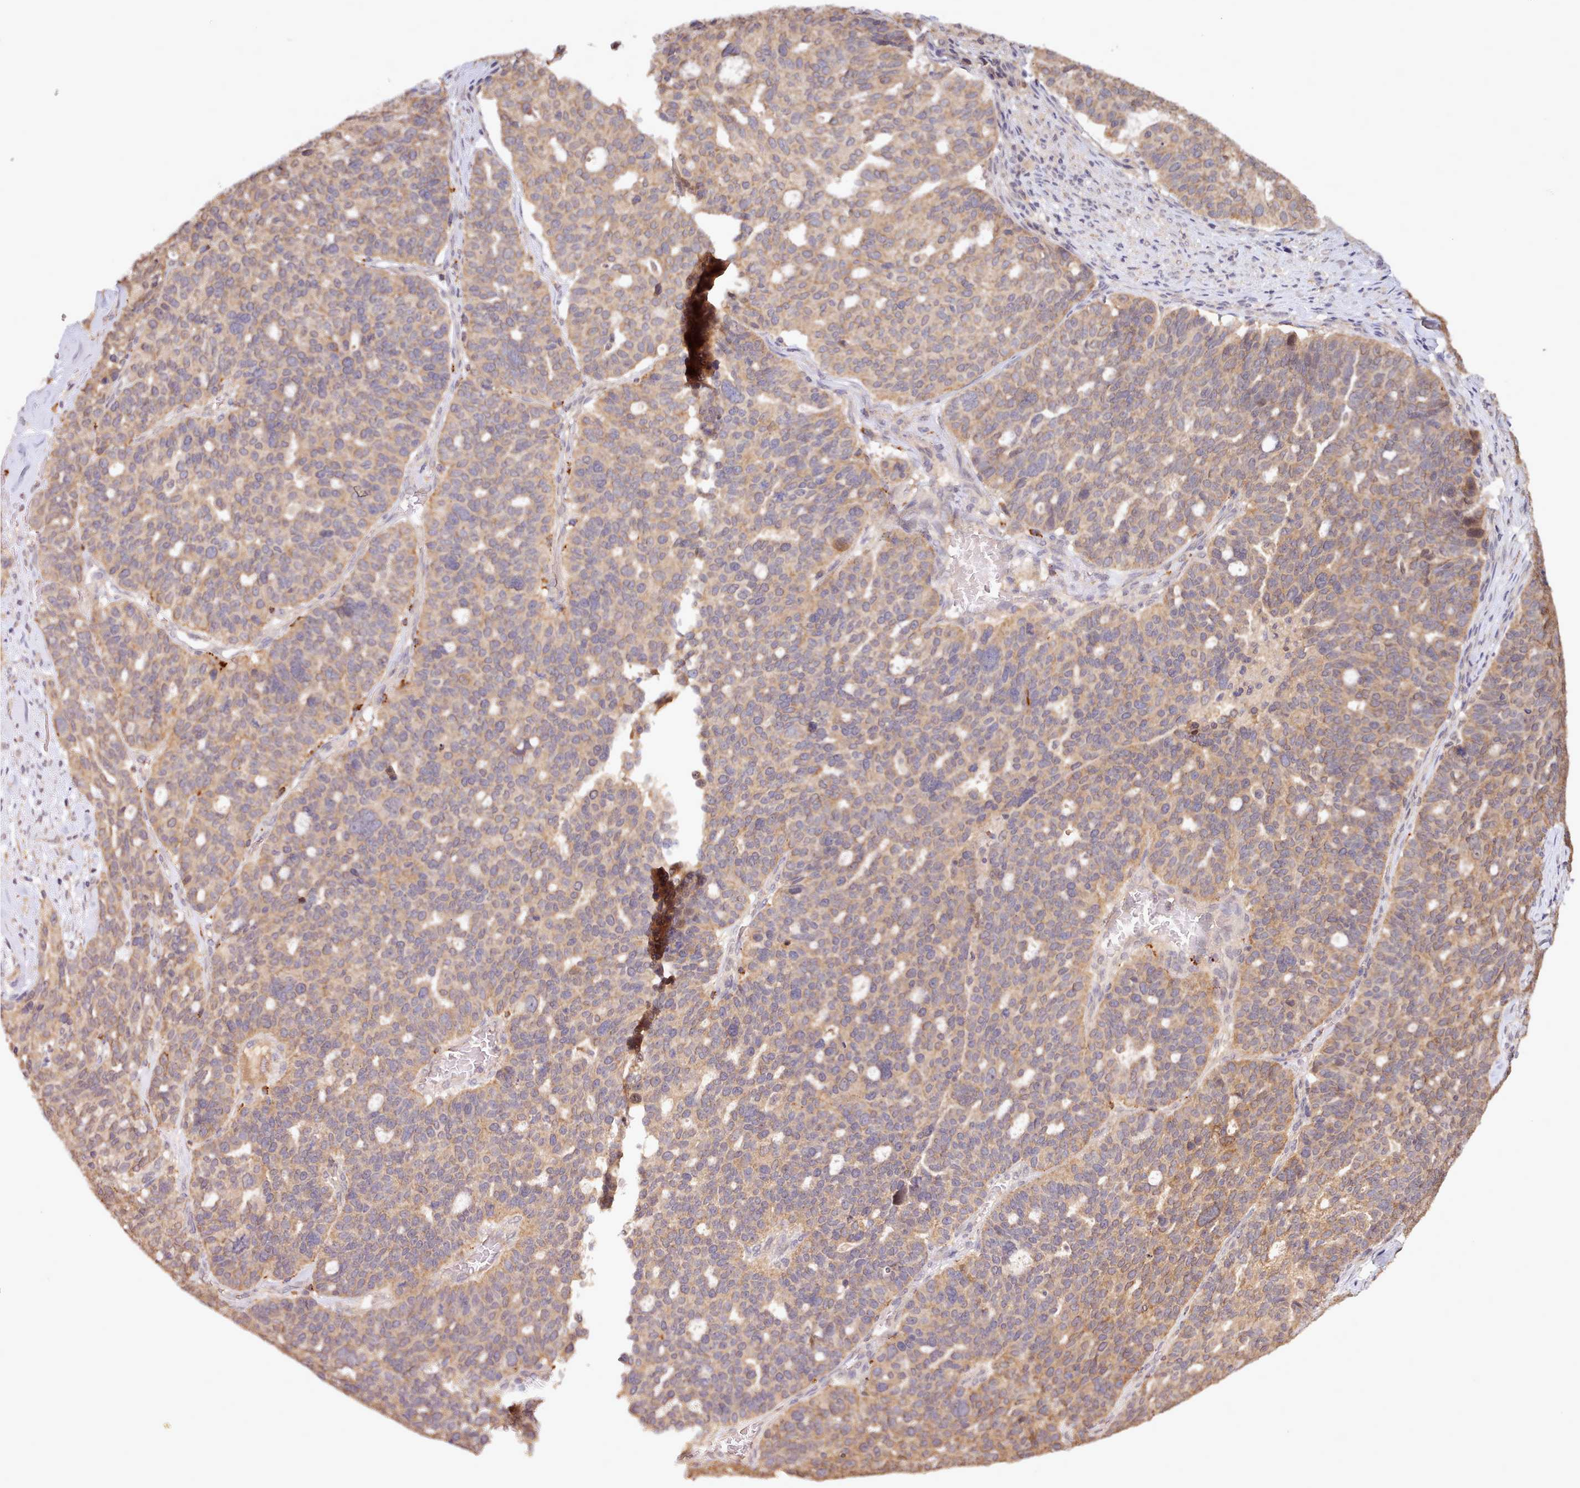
{"staining": {"intensity": "weak", "quantity": ">75%", "location": "cytoplasmic/membranous"}, "tissue": "ovarian cancer", "cell_type": "Tumor cells", "image_type": "cancer", "snomed": [{"axis": "morphology", "description": "Cystadenocarcinoma, serous, NOS"}, {"axis": "topography", "description": "Ovary"}], "caption": "DAB (3,3'-diaminobenzidine) immunohistochemical staining of ovarian cancer demonstrates weak cytoplasmic/membranous protein positivity in about >75% of tumor cells. Using DAB (brown) and hematoxylin (blue) stains, captured at high magnification using brightfield microscopy.", "gene": "PIP4P1", "patient": {"sex": "female", "age": 59}}